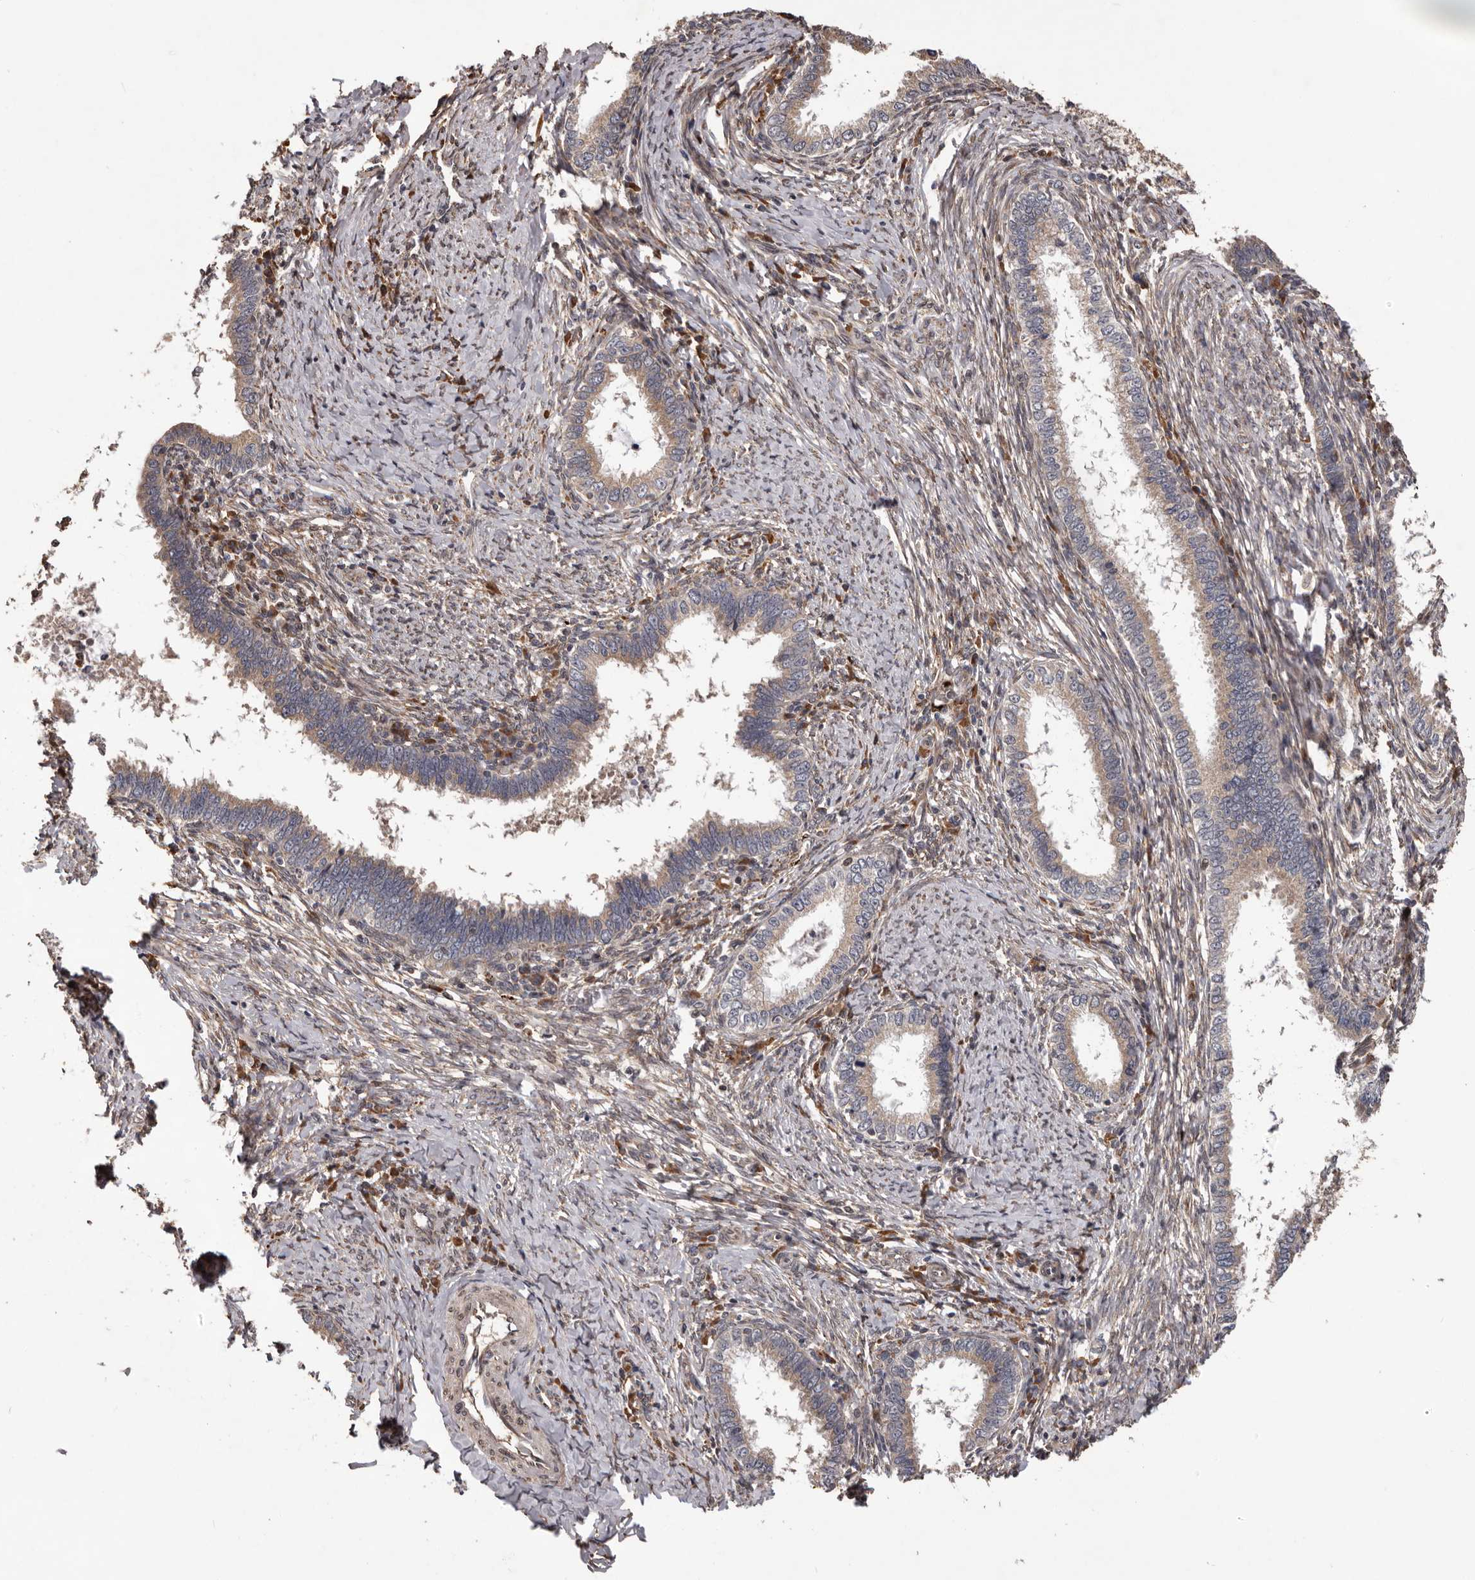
{"staining": {"intensity": "weak", "quantity": ">75%", "location": "cytoplasmic/membranous"}, "tissue": "cervical cancer", "cell_type": "Tumor cells", "image_type": "cancer", "snomed": [{"axis": "morphology", "description": "Adenocarcinoma, NOS"}, {"axis": "topography", "description": "Cervix"}], "caption": "Protein analysis of adenocarcinoma (cervical) tissue exhibits weak cytoplasmic/membranous positivity in about >75% of tumor cells.", "gene": "GADD45B", "patient": {"sex": "female", "age": 36}}